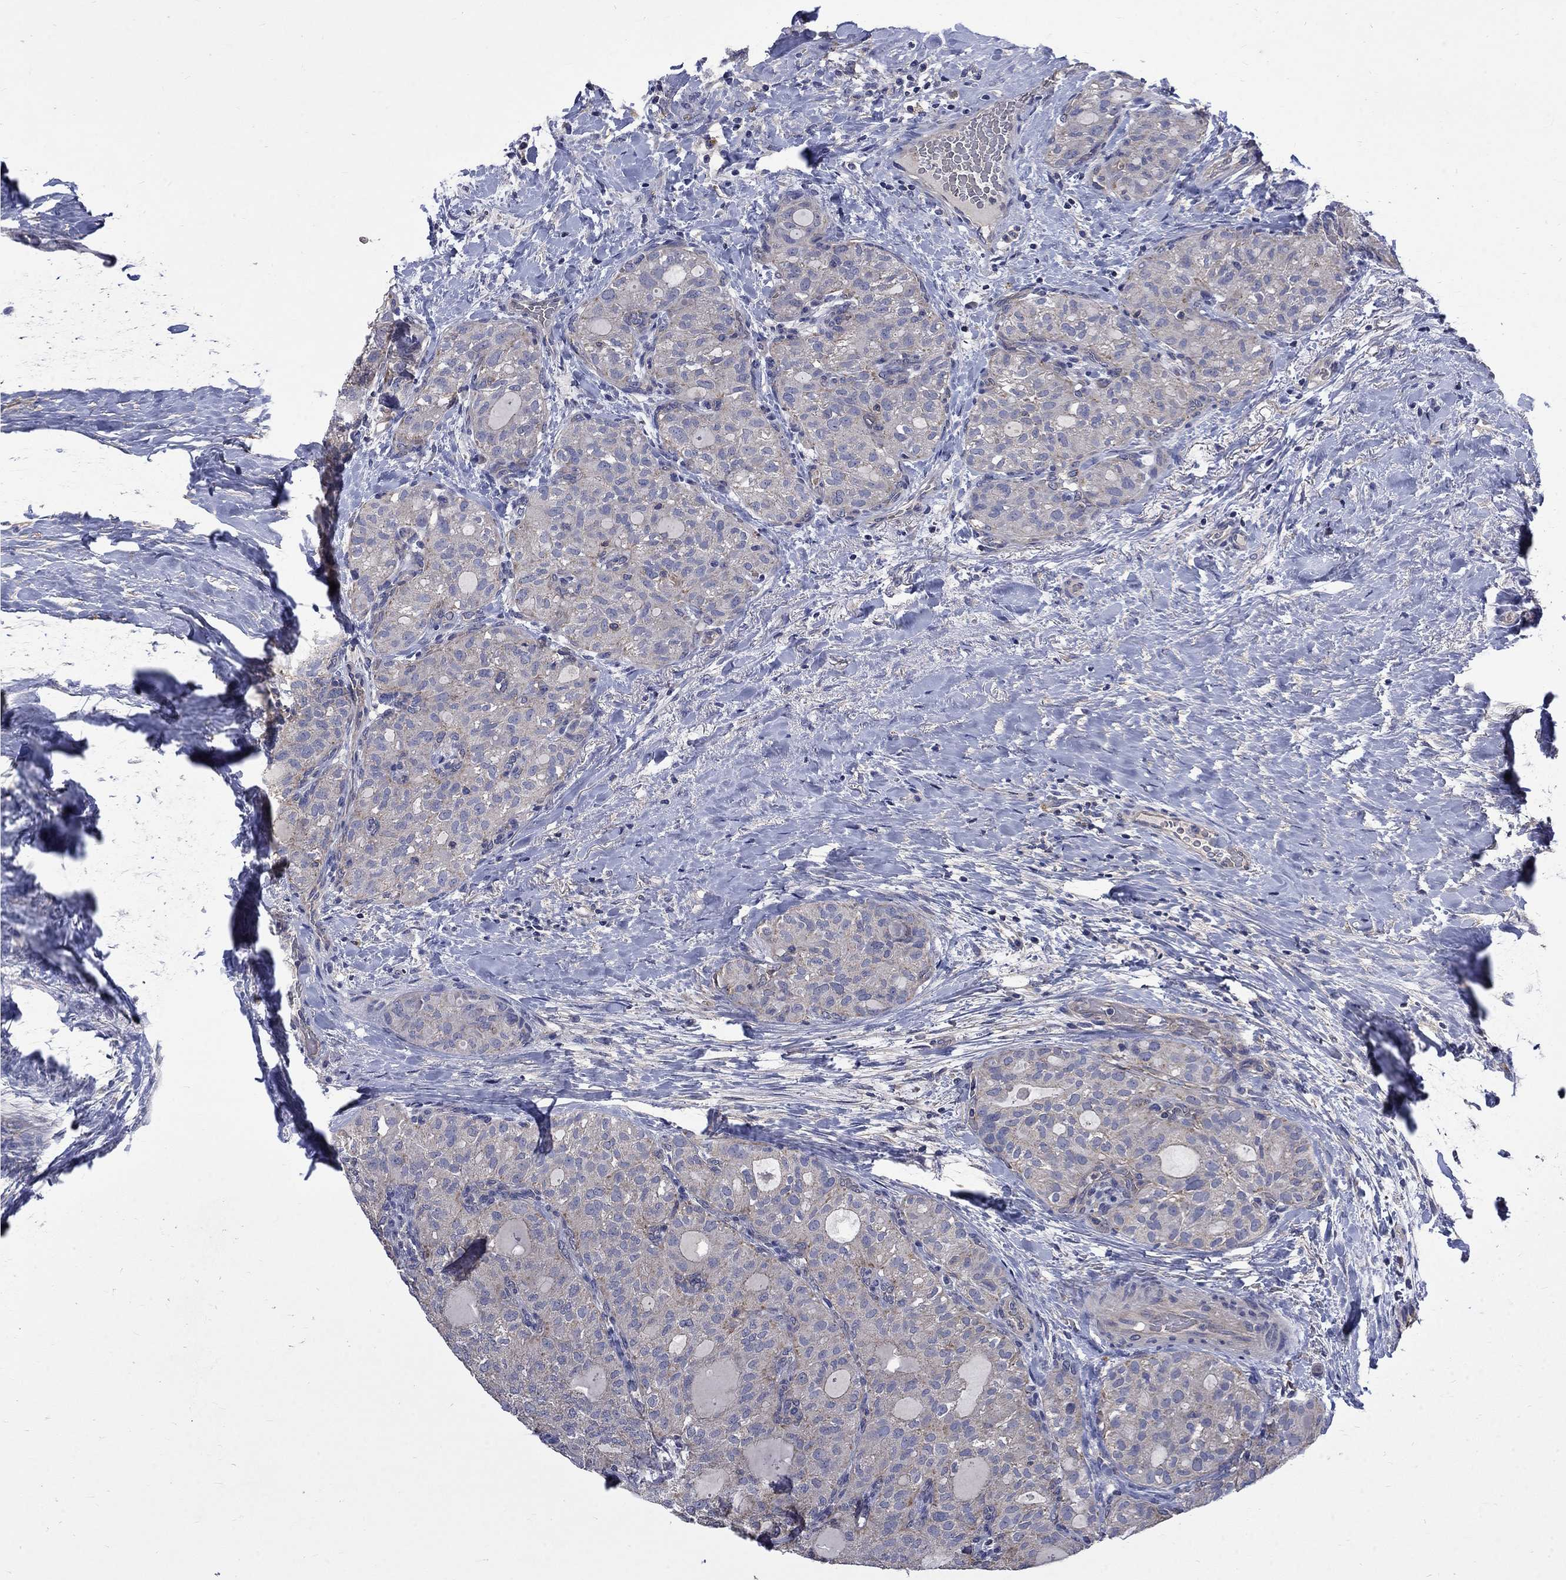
{"staining": {"intensity": "negative", "quantity": "none", "location": "none"}, "tissue": "thyroid cancer", "cell_type": "Tumor cells", "image_type": "cancer", "snomed": [{"axis": "morphology", "description": "Follicular adenoma carcinoma, NOS"}, {"axis": "topography", "description": "Thyroid gland"}], "caption": "Immunohistochemistry (IHC) of thyroid follicular adenoma carcinoma displays no staining in tumor cells. The staining is performed using DAB (3,3'-diaminobenzidine) brown chromogen with nuclei counter-stained in using hematoxylin.", "gene": "HSPA12A", "patient": {"sex": "male", "age": 75}}